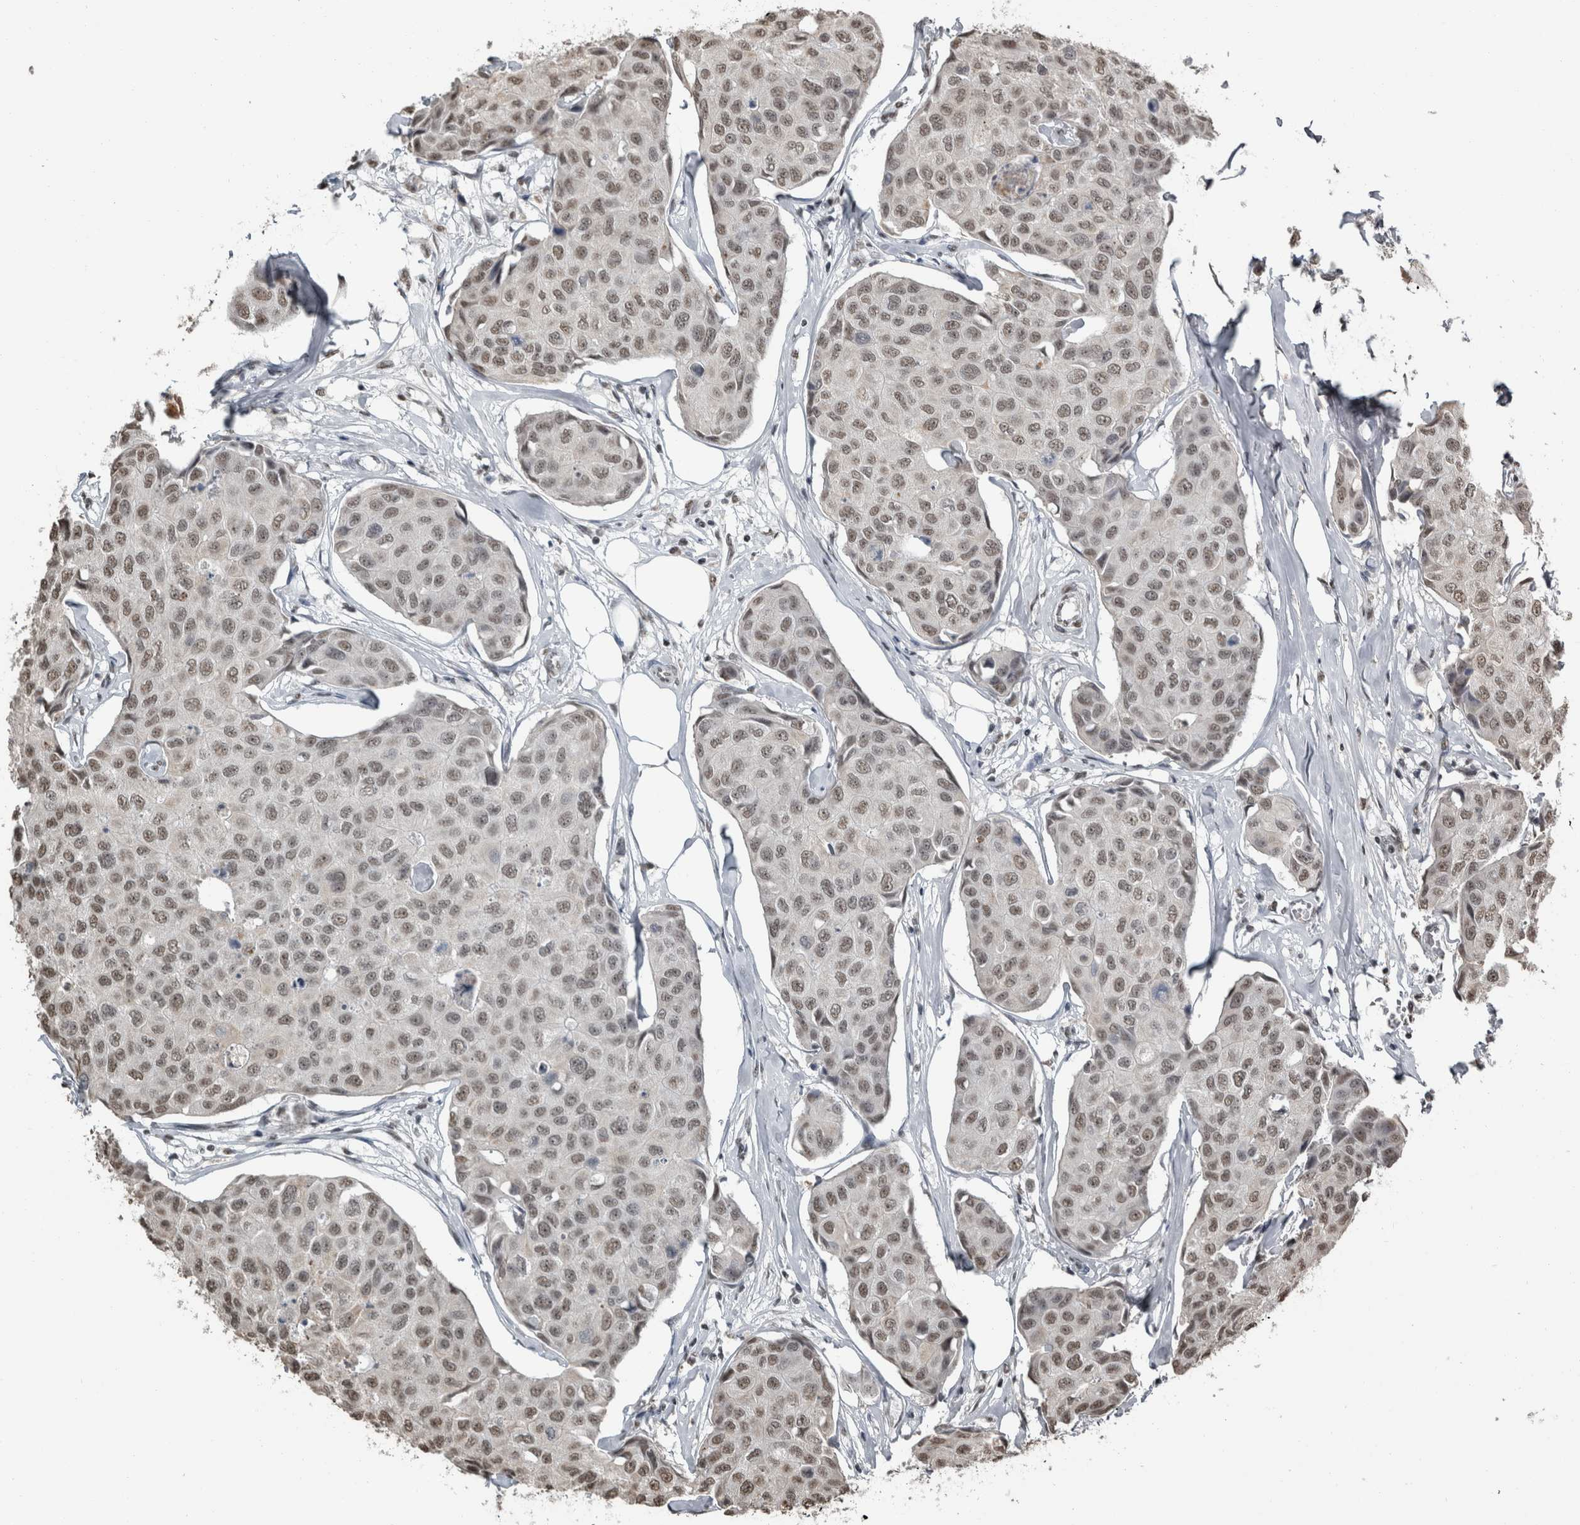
{"staining": {"intensity": "weak", "quantity": ">75%", "location": "nuclear"}, "tissue": "breast cancer", "cell_type": "Tumor cells", "image_type": "cancer", "snomed": [{"axis": "morphology", "description": "Duct carcinoma"}, {"axis": "topography", "description": "Breast"}], "caption": "This image demonstrates immunohistochemistry staining of breast cancer (invasive ductal carcinoma), with low weak nuclear staining in approximately >75% of tumor cells.", "gene": "TGS1", "patient": {"sex": "female", "age": 80}}